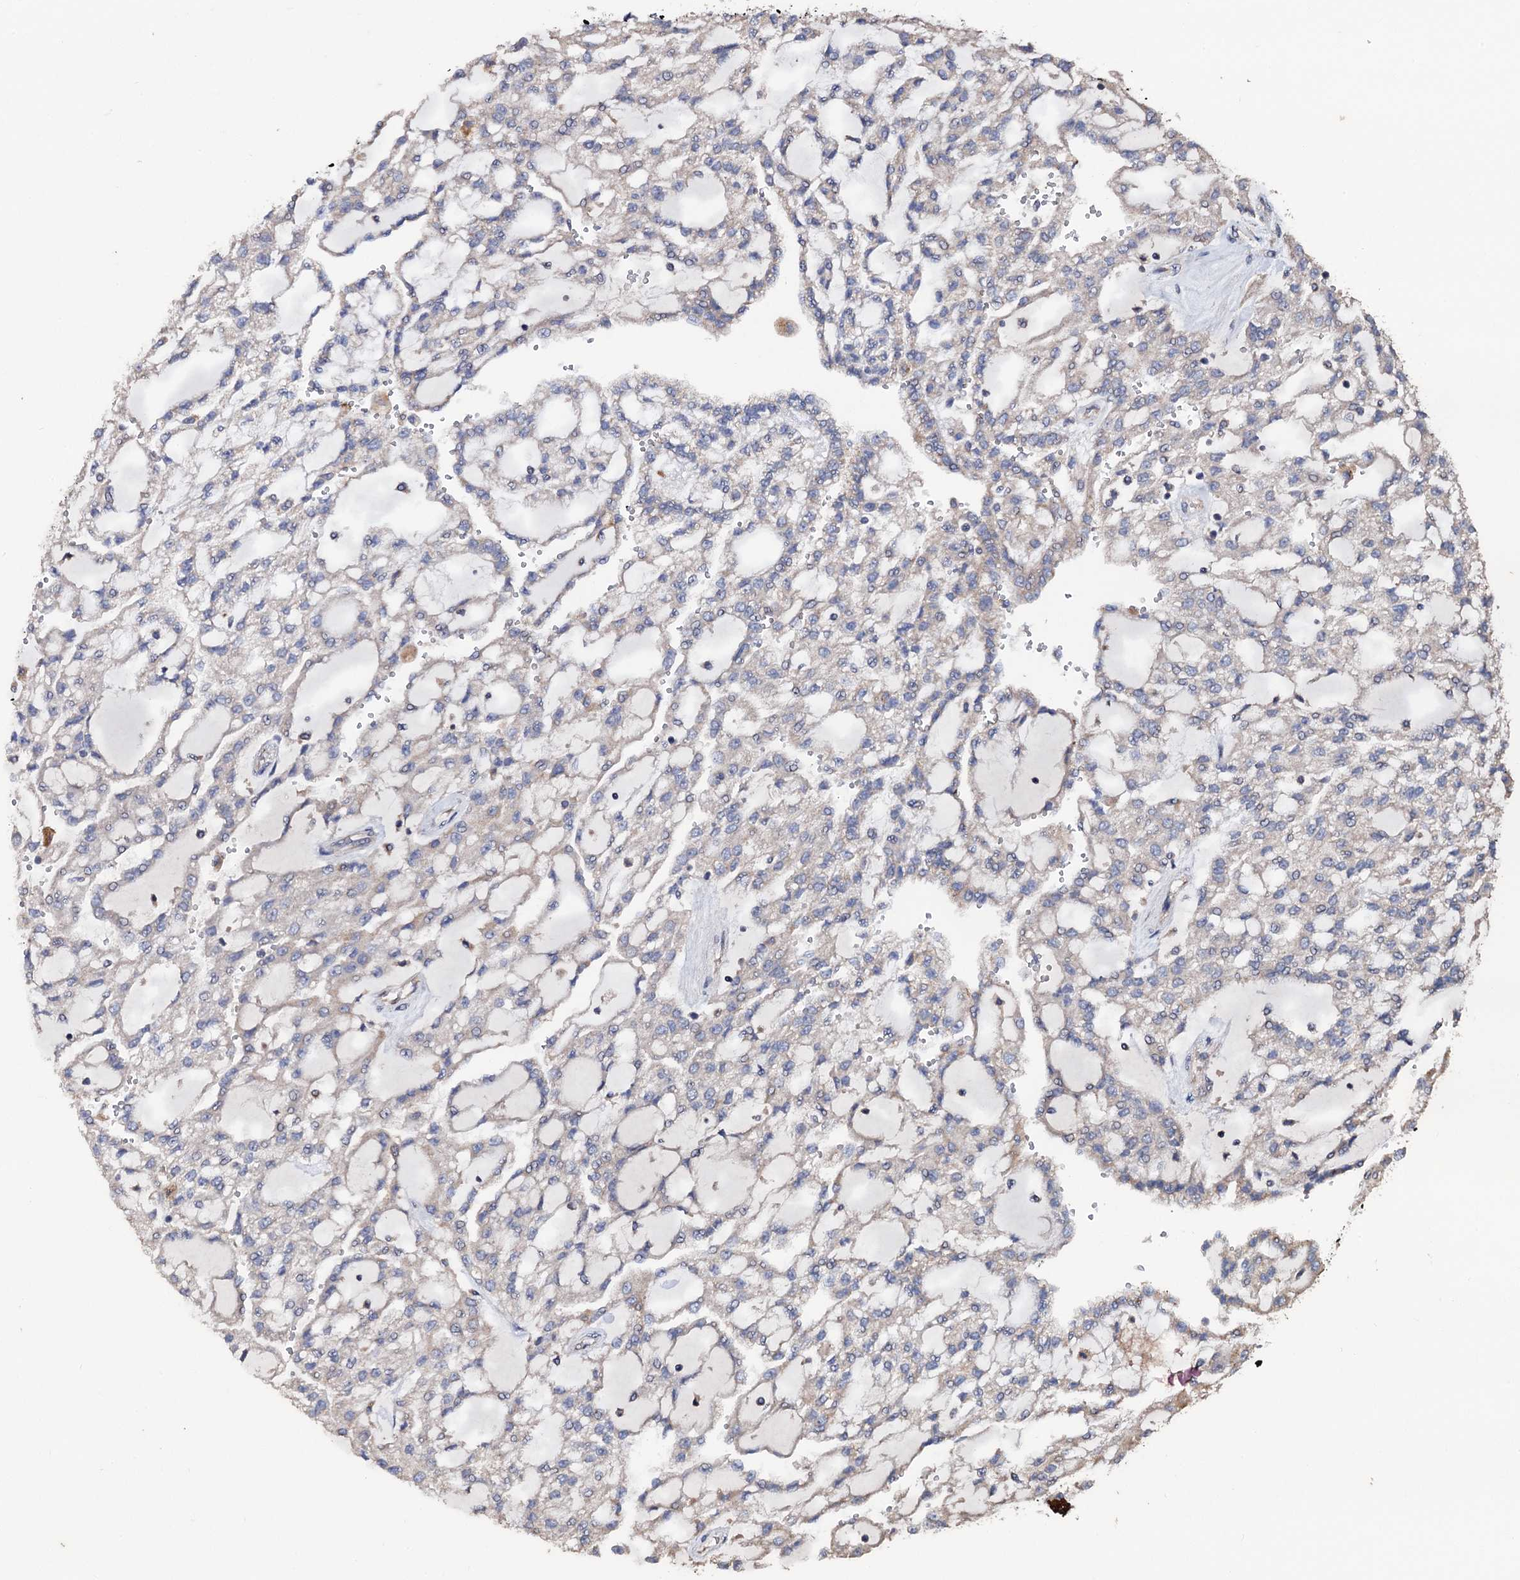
{"staining": {"intensity": "weak", "quantity": "<25%", "location": "cytoplasmic/membranous"}, "tissue": "renal cancer", "cell_type": "Tumor cells", "image_type": "cancer", "snomed": [{"axis": "morphology", "description": "Adenocarcinoma, NOS"}, {"axis": "topography", "description": "Kidney"}], "caption": "An IHC photomicrograph of renal adenocarcinoma is shown. There is no staining in tumor cells of renal adenocarcinoma.", "gene": "PPTC7", "patient": {"sex": "male", "age": 63}}